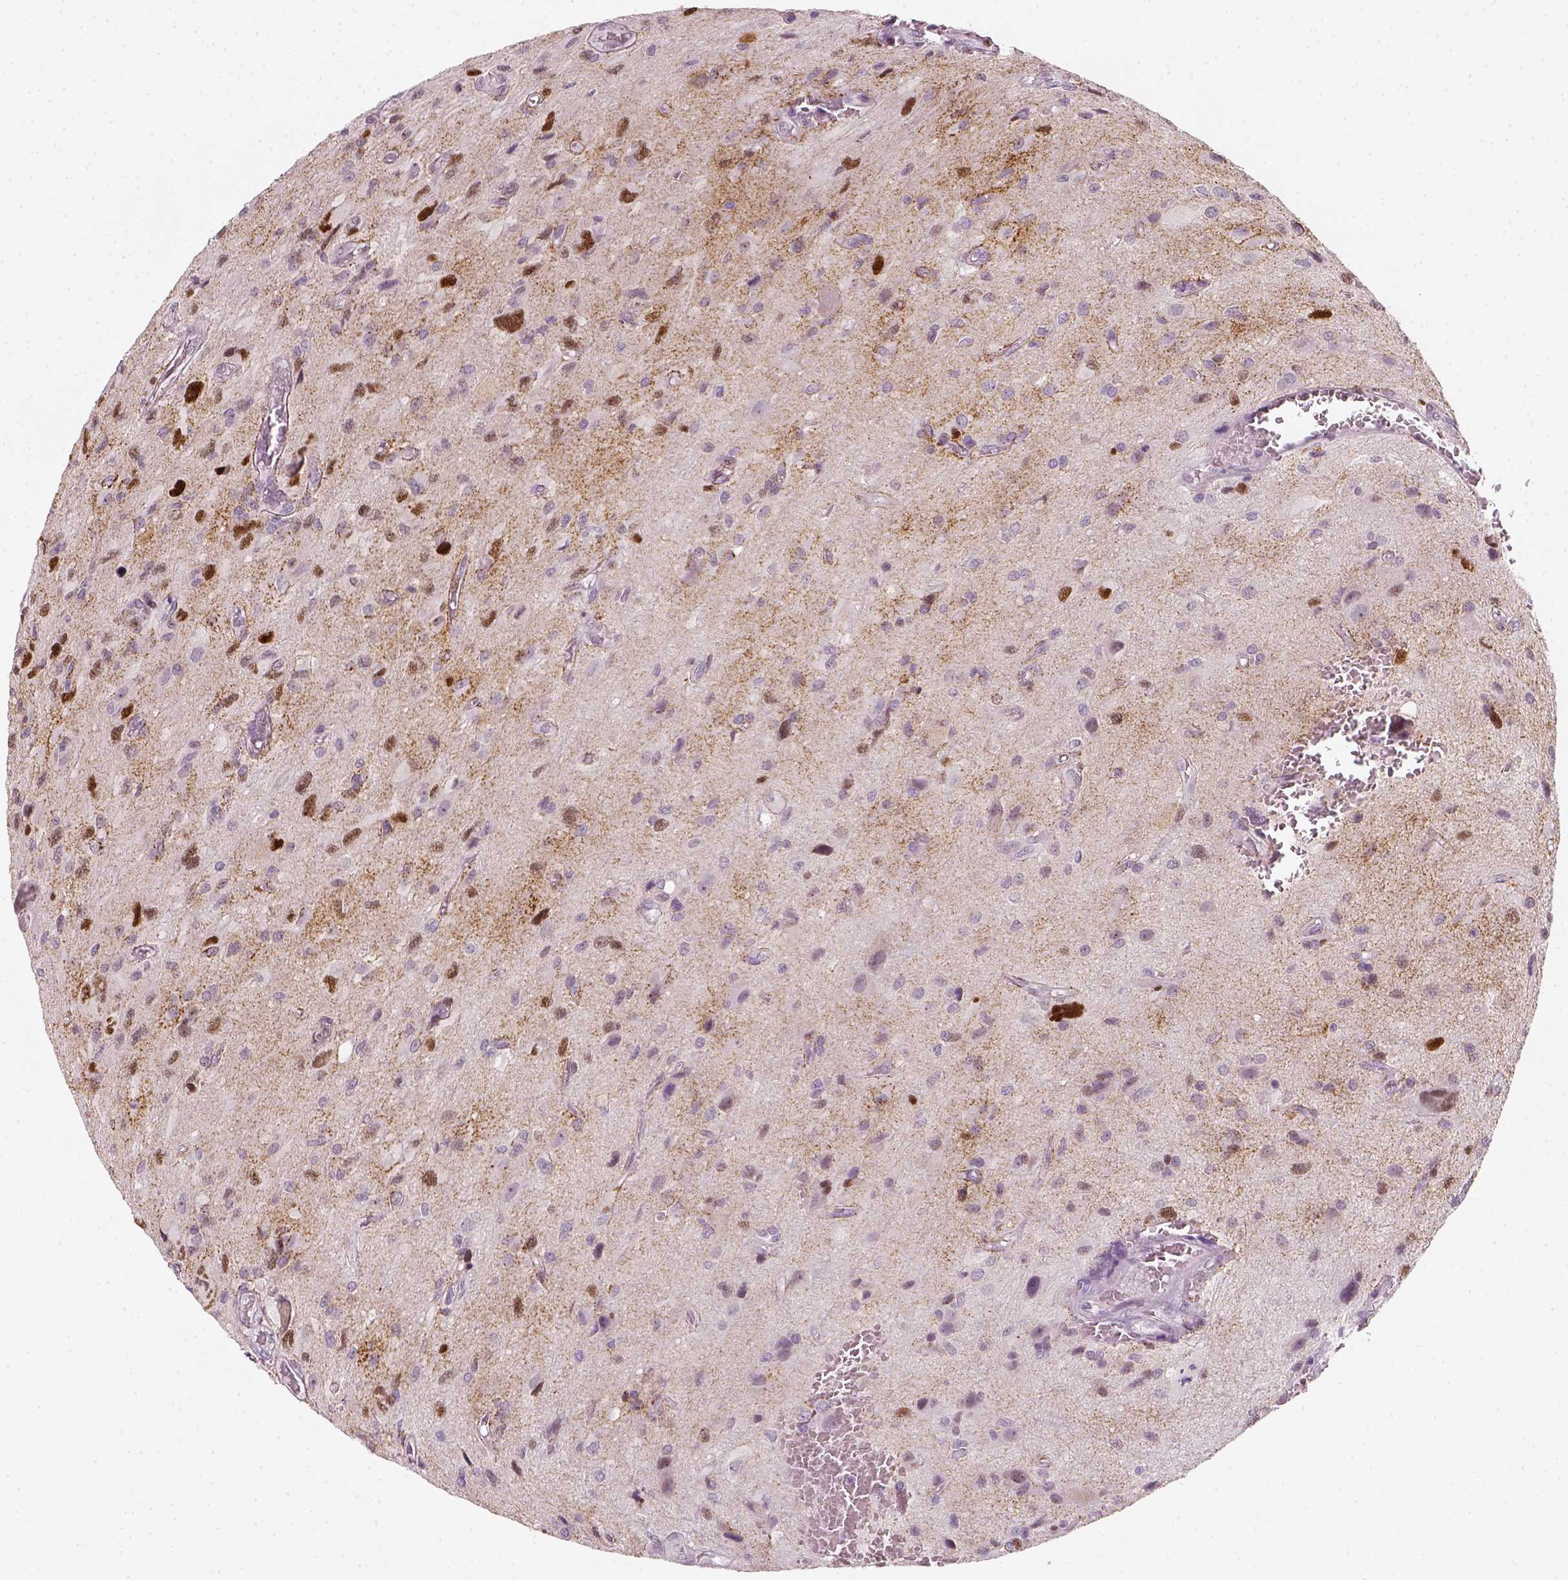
{"staining": {"intensity": "strong", "quantity": "25%-75%", "location": "nuclear"}, "tissue": "glioma", "cell_type": "Tumor cells", "image_type": "cancer", "snomed": [{"axis": "morphology", "description": "Glioma, malignant, NOS"}, {"axis": "morphology", "description": "Glioma, malignant, High grade"}, {"axis": "topography", "description": "Brain"}], "caption": "The photomicrograph shows immunohistochemical staining of glioma. There is strong nuclear expression is seen in about 25%-75% of tumor cells.", "gene": "TP53", "patient": {"sex": "female", "age": 71}}